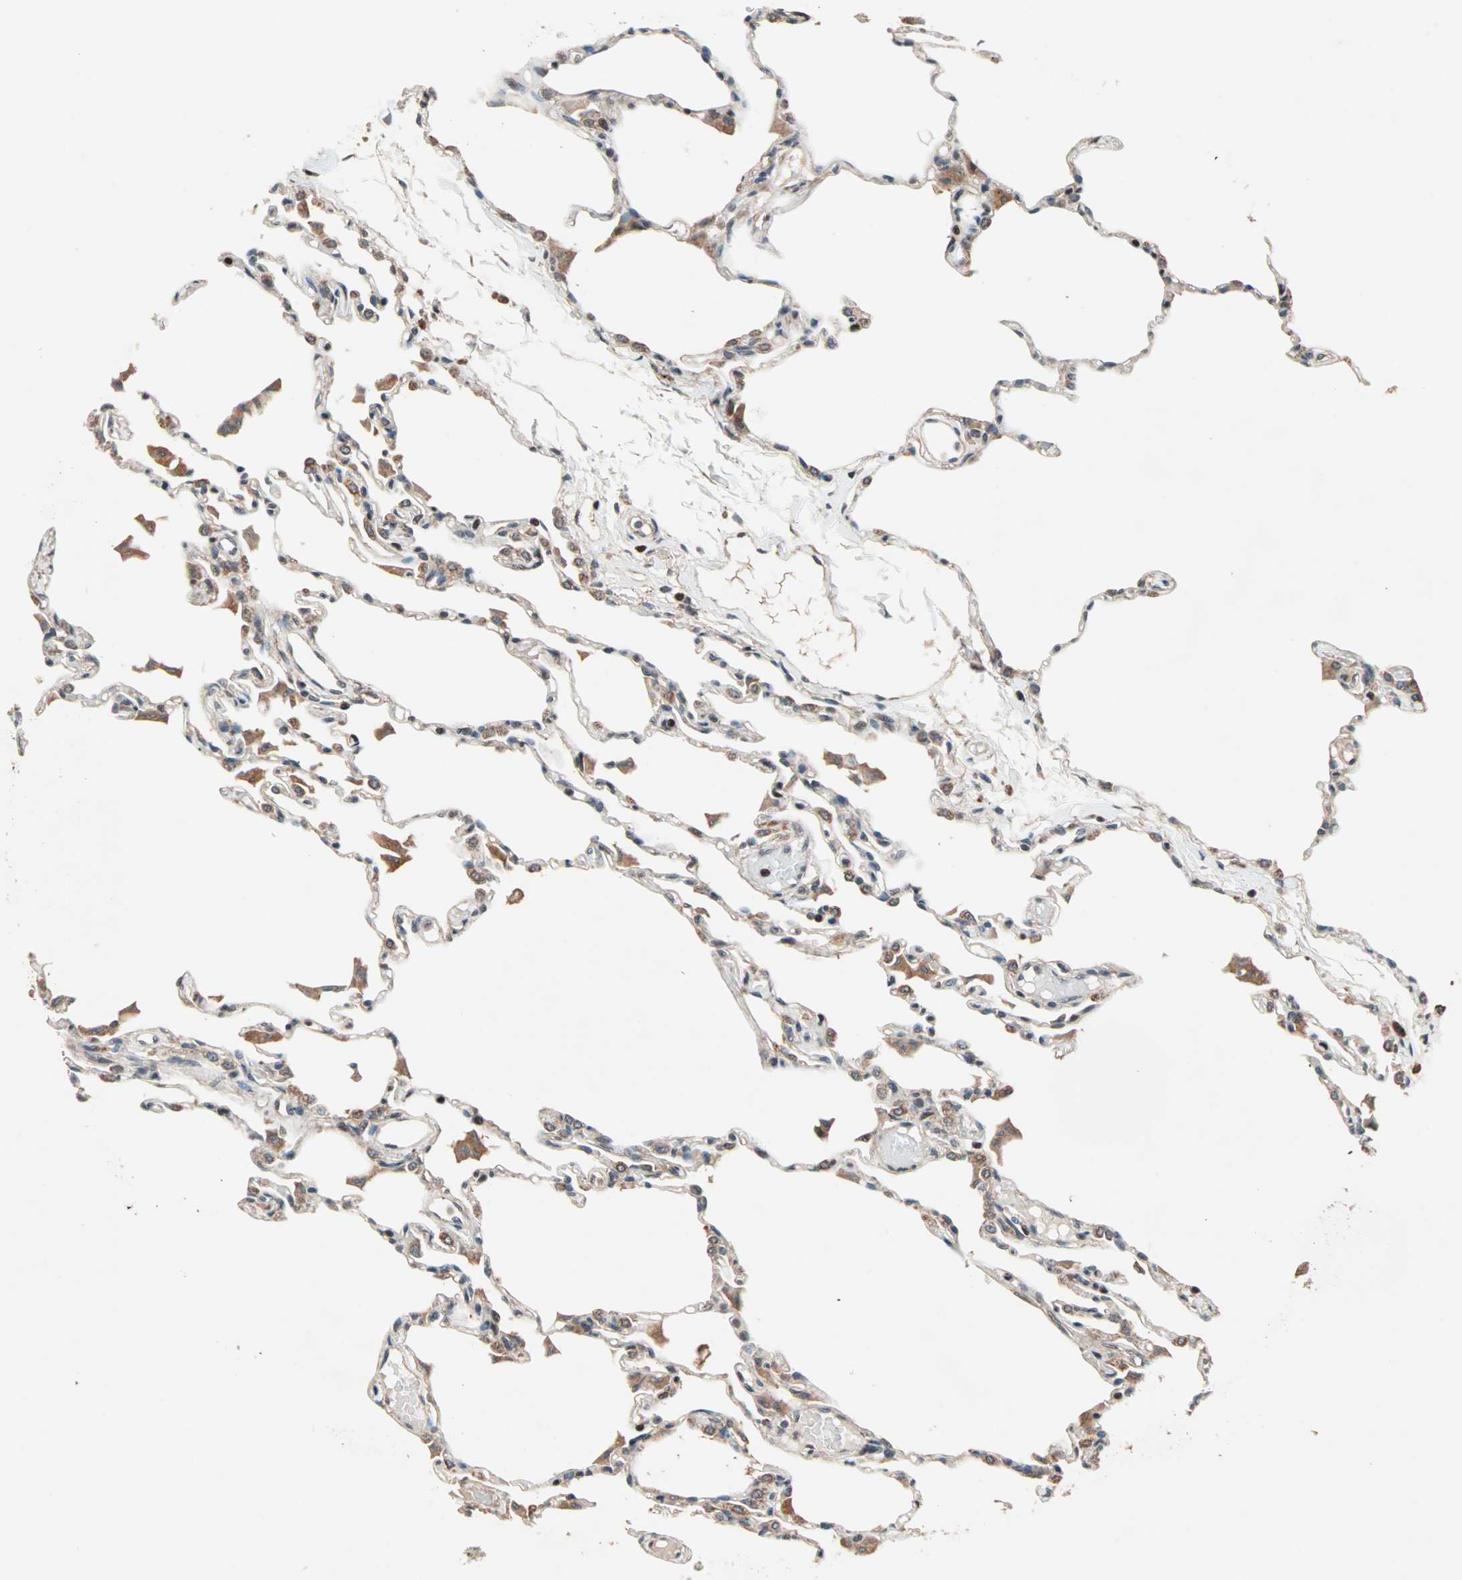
{"staining": {"intensity": "strong", "quantity": ">75%", "location": "nuclear"}, "tissue": "lung", "cell_type": "Alveolar cells", "image_type": "normal", "snomed": [{"axis": "morphology", "description": "Normal tissue, NOS"}, {"axis": "topography", "description": "Lung"}], "caption": "Brown immunohistochemical staining in unremarkable lung exhibits strong nuclear expression in approximately >75% of alveolar cells. The staining was performed using DAB, with brown indicating positive protein expression. Nuclei are stained blue with hematoxylin.", "gene": "HECW1", "patient": {"sex": "female", "age": 49}}